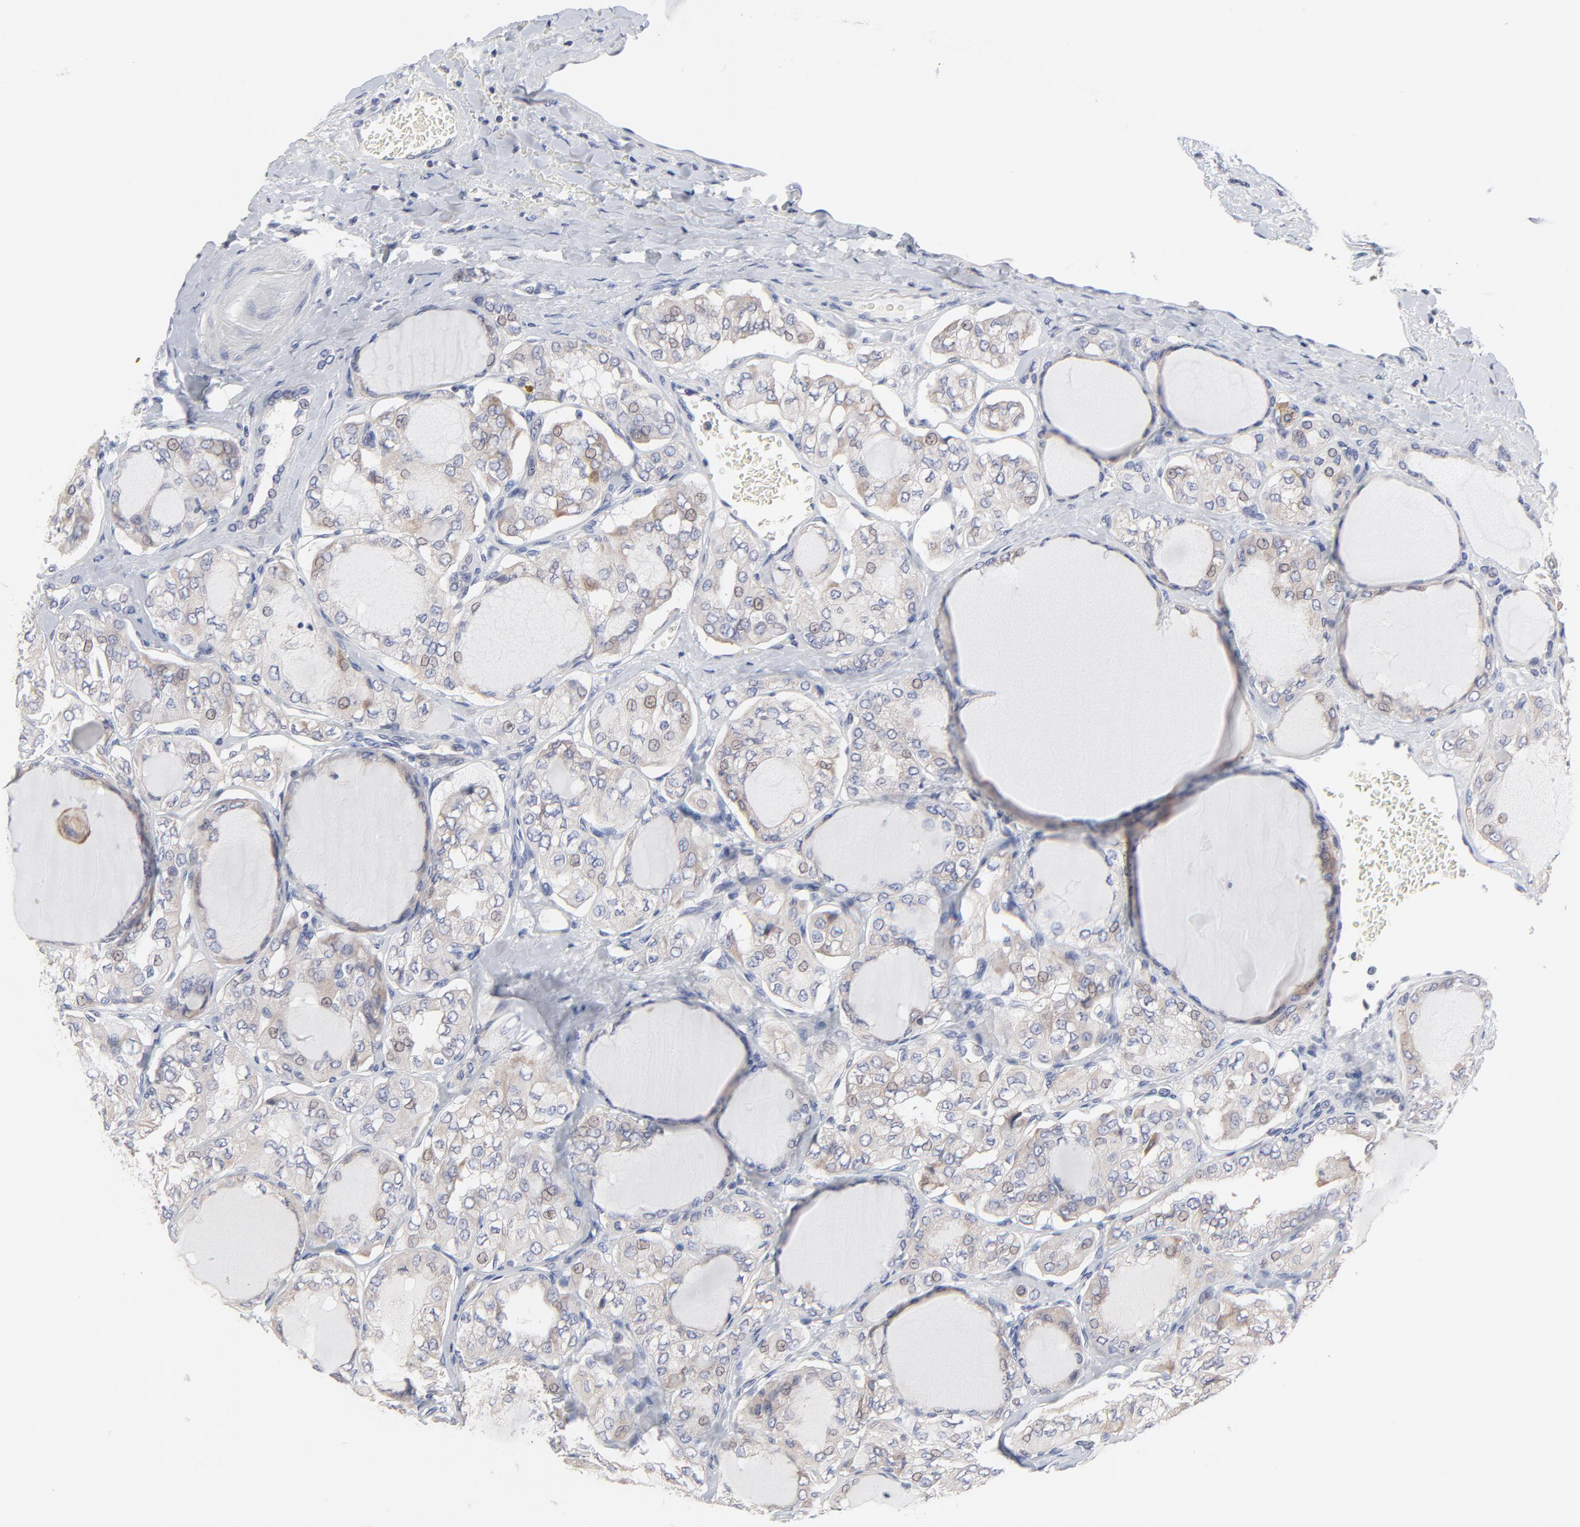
{"staining": {"intensity": "weak", "quantity": ">75%", "location": "cytoplasmic/membranous"}, "tissue": "thyroid cancer", "cell_type": "Tumor cells", "image_type": "cancer", "snomed": [{"axis": "morphology", "description": "Papillary adenocarcinoma, NOS"}, {"axis": "topography", "description": "Thyroid gland"}], "caption": "An image showing weak cytoplasmic/membranous staining in approximately >75% of tumor cells in thyroid papillary adenocarcinoma, as visualized by brown immunohistochemical staining.", "gene": "TRIM22", "patient": {"sex": "male", "age": 20}}